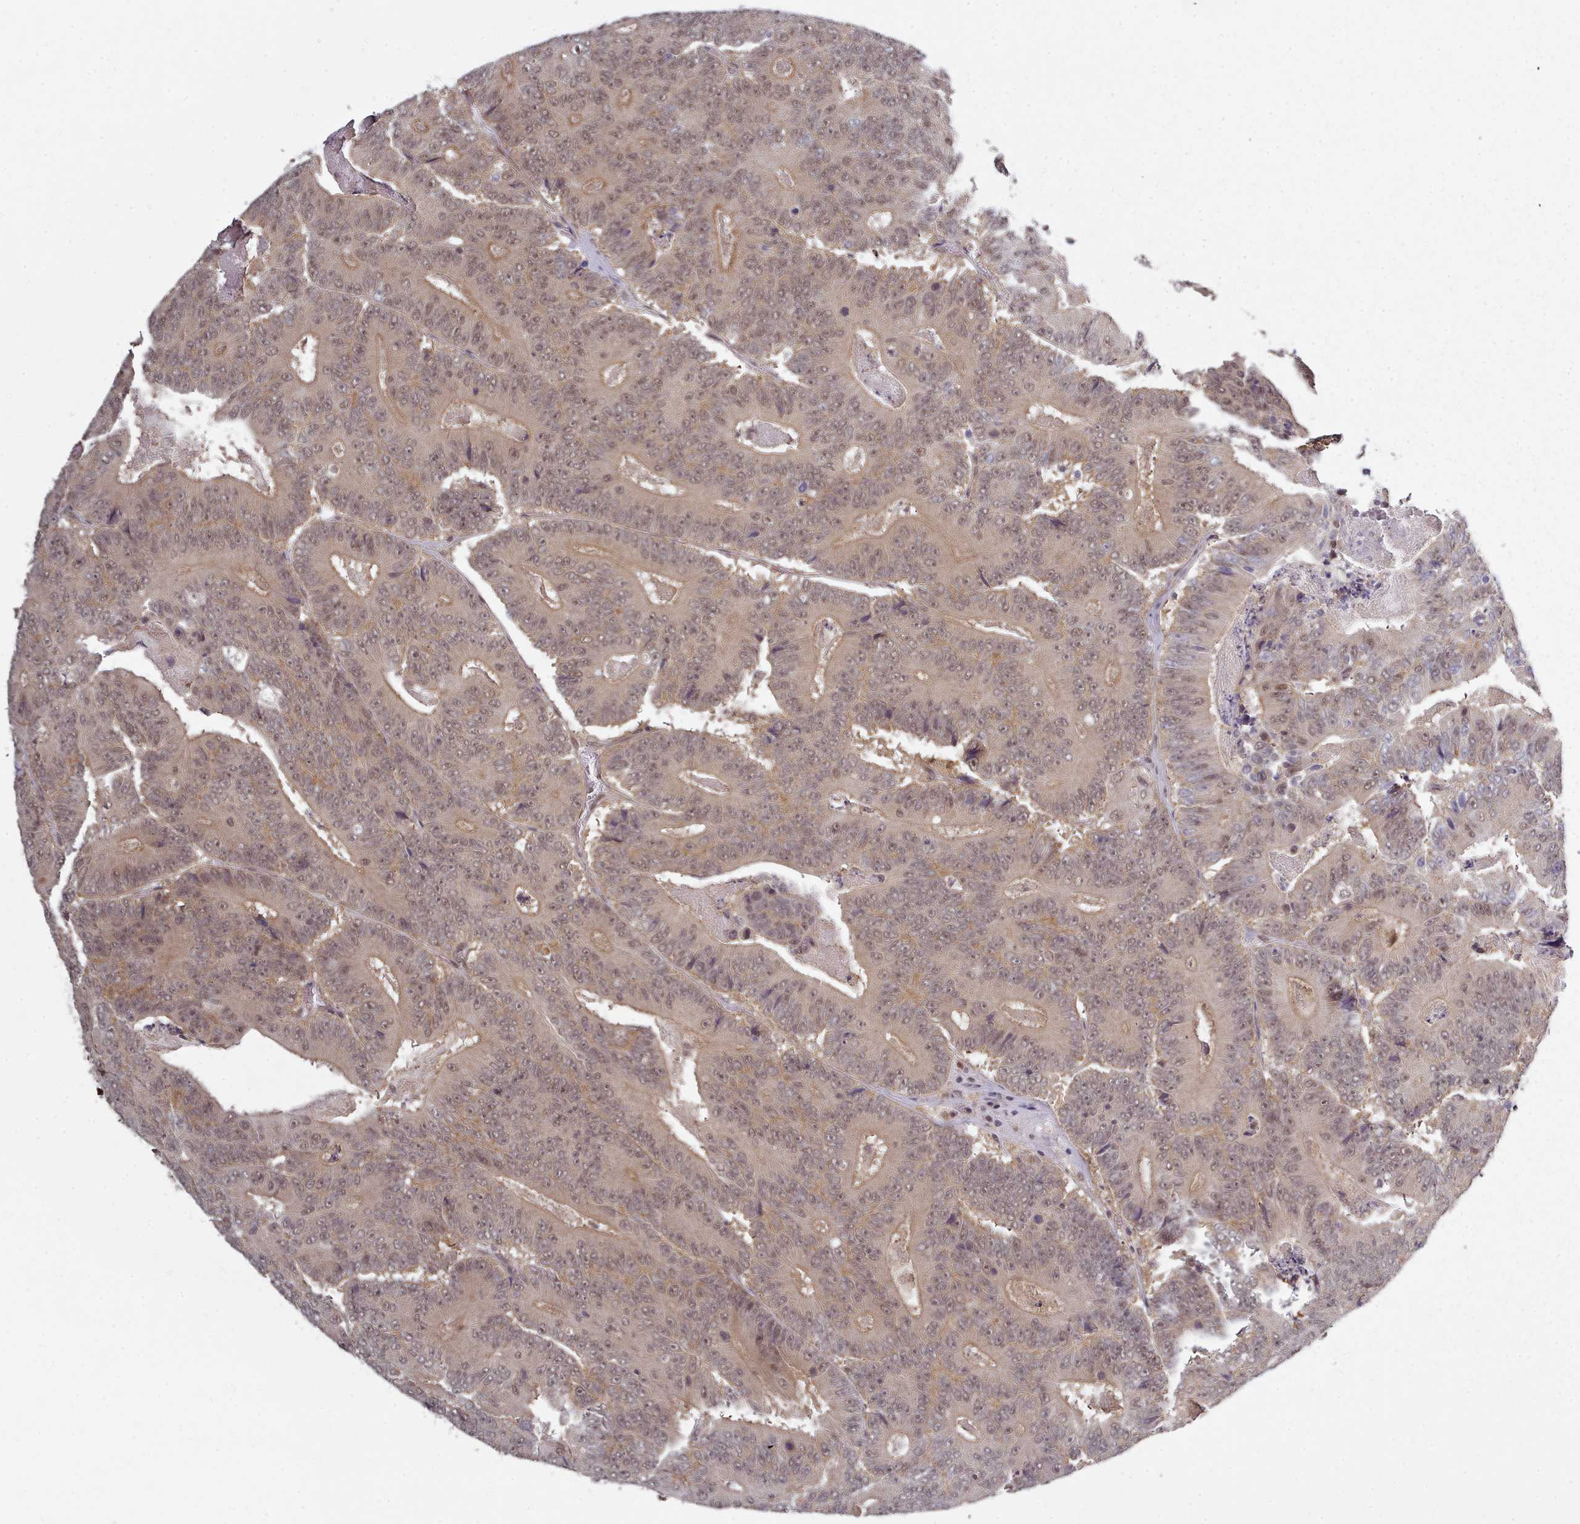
{"staining": {"intensity": "weak", "quantity": "25%-75%", "location": "cytoplasmic/membranous,nuclear"}, "tissue": "colorectal cancer", "cell_type": "Tumor cells", "image_type": "cancer", "snomed": [{"axis": "morphology", "description": "Adenocarcinoma, NOS"}, {"axis": "topography", "description": "Colon"}], "caption": "A photomicrograph showing weak cytoplasmic/membranous and nuclear staining in approximately 25%-75% of tumor cells in colorectal cancer (adenocarcinoma), as visualized by brown immunohistochemical staining.", "gene": "DHX8", "patient": {"sex": "male", "age": 83}}